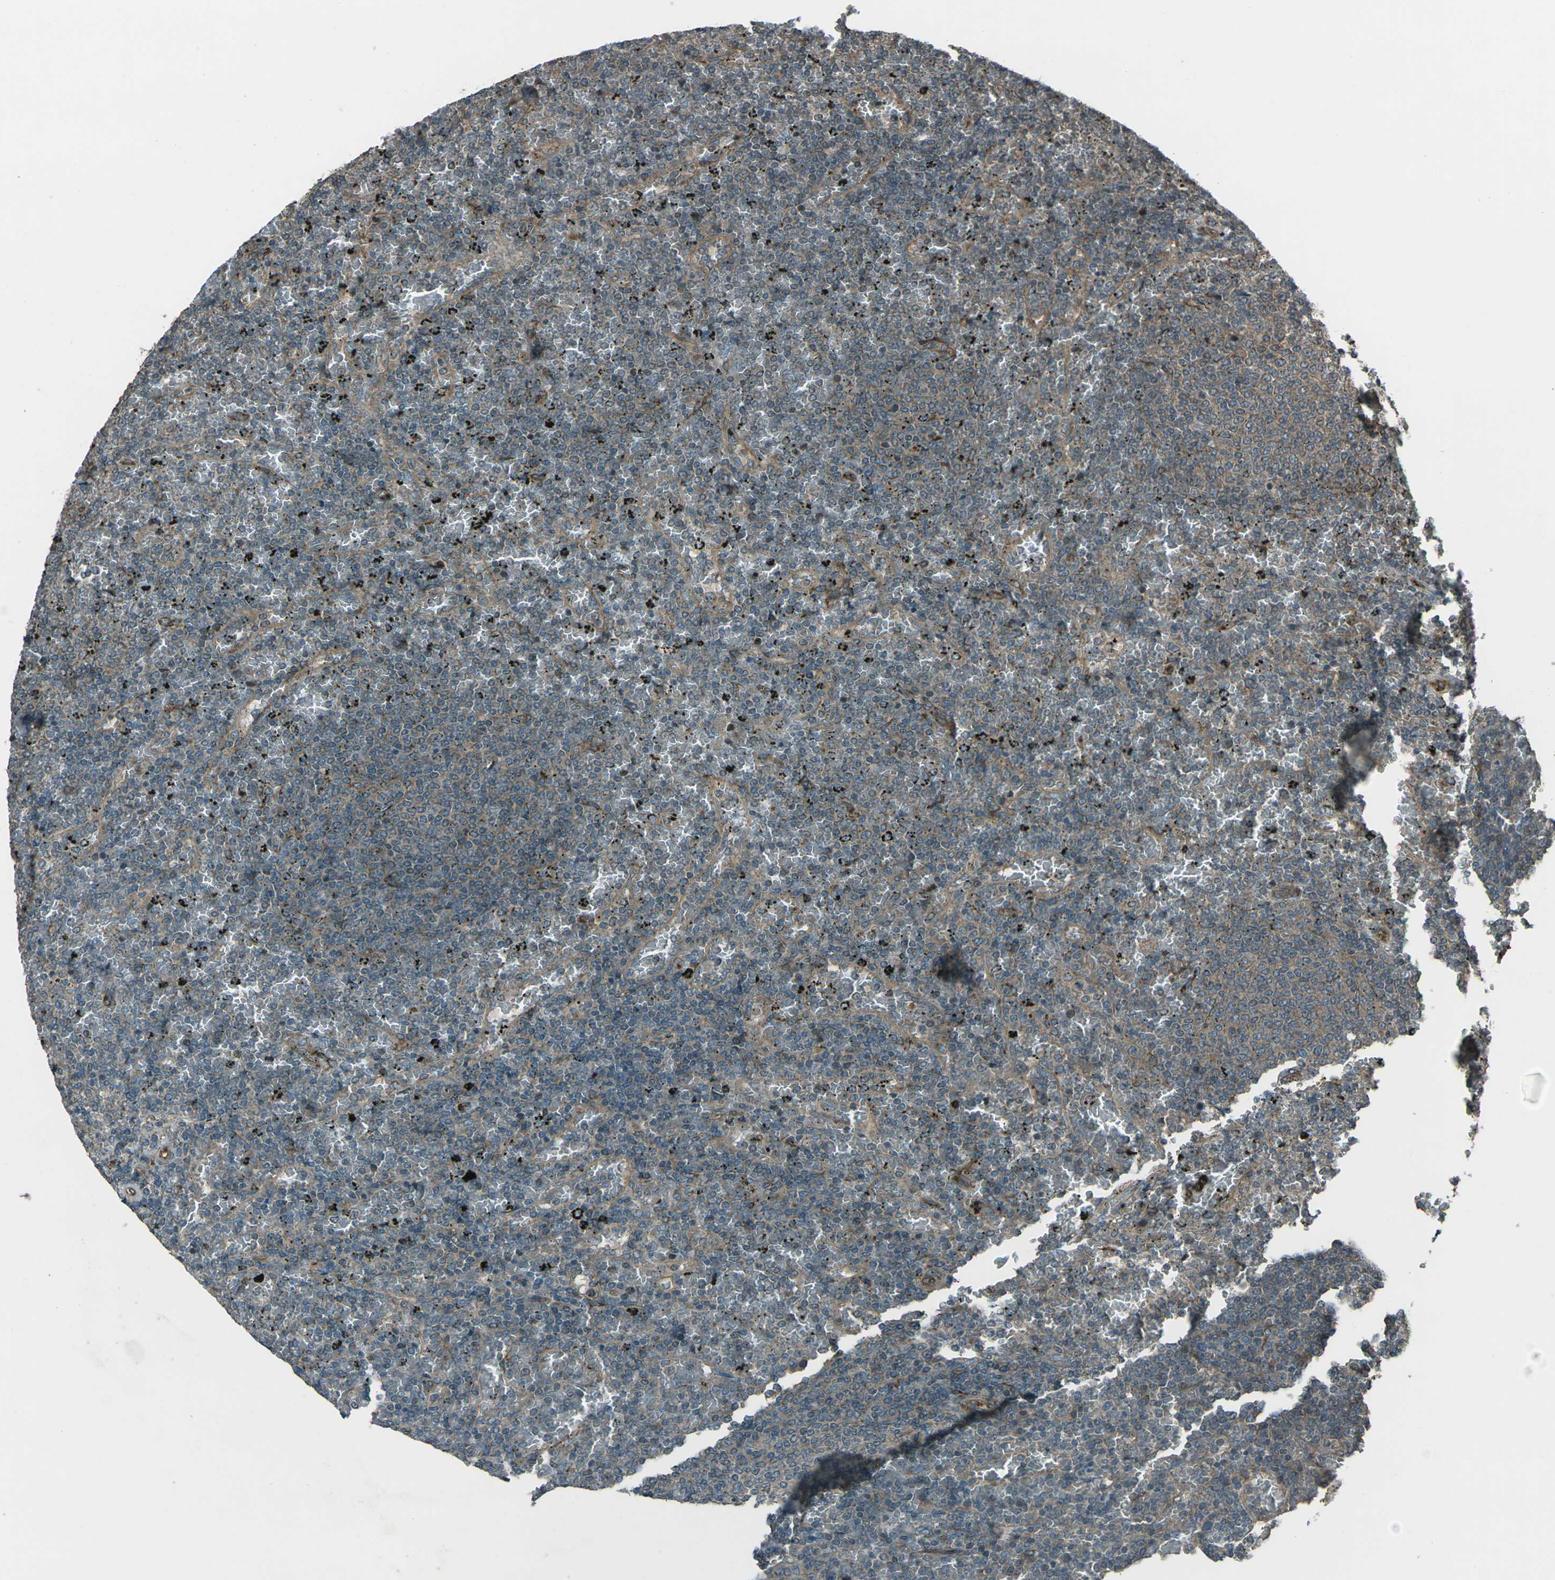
{"staining": {"intensity": "weak", "quantity": ">75%", "location": "cytoplasmic/membranous"}, "tissue": "lymphoma", "cell_type": "Tumor cells", "image_type": "cancer", "snomed": [{"axis": "morphology", "description": "Malignant lymphoma, non-Hodgkin's type, Low grade"}, {"axis": "topography", "description": "Spleen"}], "caption": "Low-grade malignant lymphoma, non-Hodgkin's type stained for a protein shows weak cytoplasmic/membranous positivity in tumor cells. (brown staining indicates protein expression, while blue staining denotes nuclei).", "gene": "LSMEM1", "patient": {"sex": "female", "age": 77}}